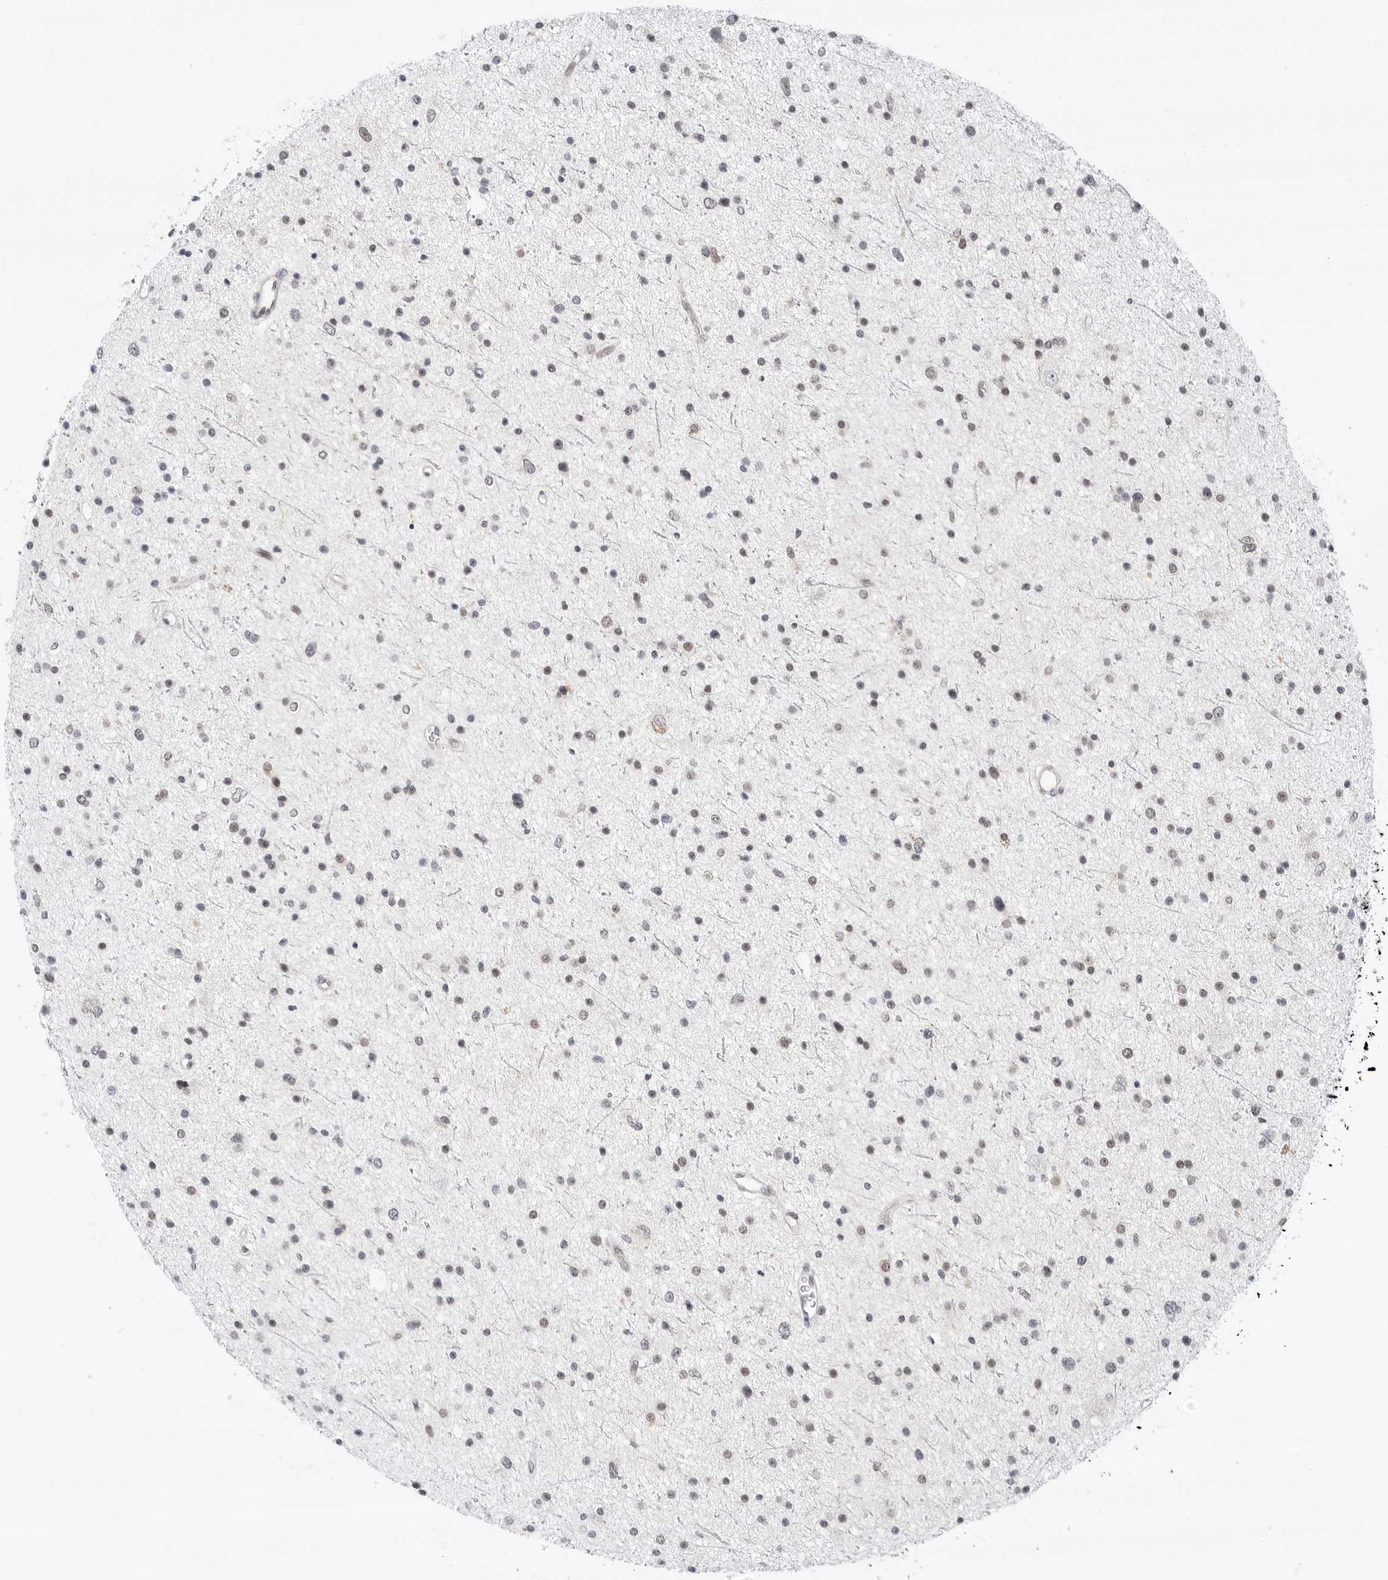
{"staining": {"intensity": "weak", "quantity": "25%-75%", "location": "nuclear"}, "tissue": "glioma", "cell_type": "Tumor cells", "image_type": "cancer", "snomed": [{"axis": "morphology", "description": "Glioma, malignant, Low grade"}, {"axis": "topography", "description": "Brain"}], "caption": "Immunohistochemistry (IHC) of human glioma displays low levels of weak nuclear positivity in about 25%-75% of tumor cells.", "gene": "TSEN2", "patient": {"sex": "female", "age": 37}}